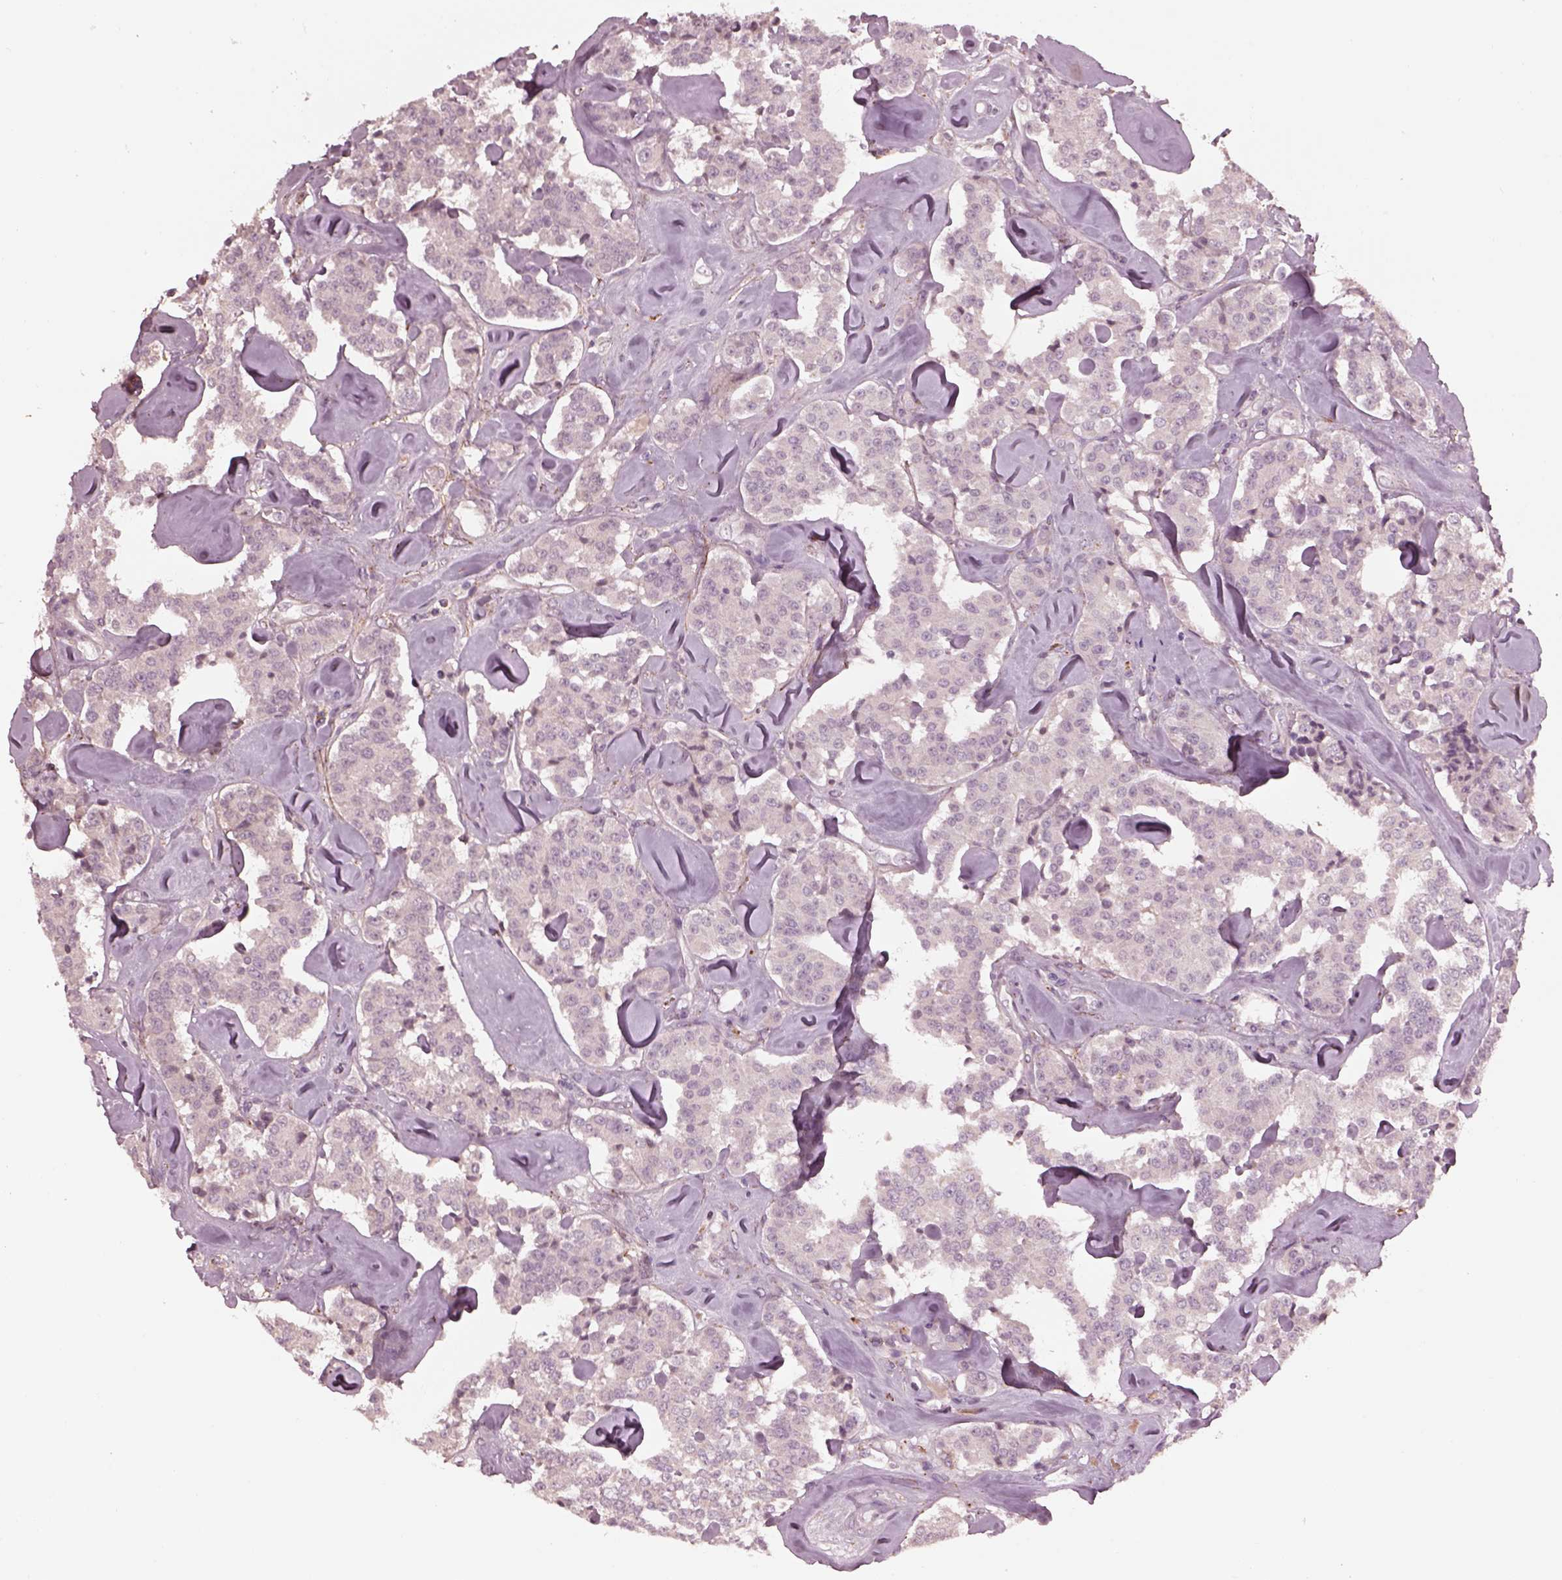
{"staining": {"intensity": "negative", "quantity": "none", "location": "none"}, "tissue": "carcinoid", "cell_type": "Tumor cells", "image_type": "cancer", "snomed": [{"axis": "morphology", "description": "Carcinoid, malignant, NOS"}, {"axis": "topography", "description": "Pancreas"}], "caption": "DAB (3,3'-diaminobenzidine) immunohistochemical staining of human malignant carcinoid displays no significant expression in tumor cells.", "gene": "EFEMP1", "patient": {"sex": "male", "age": 41}}